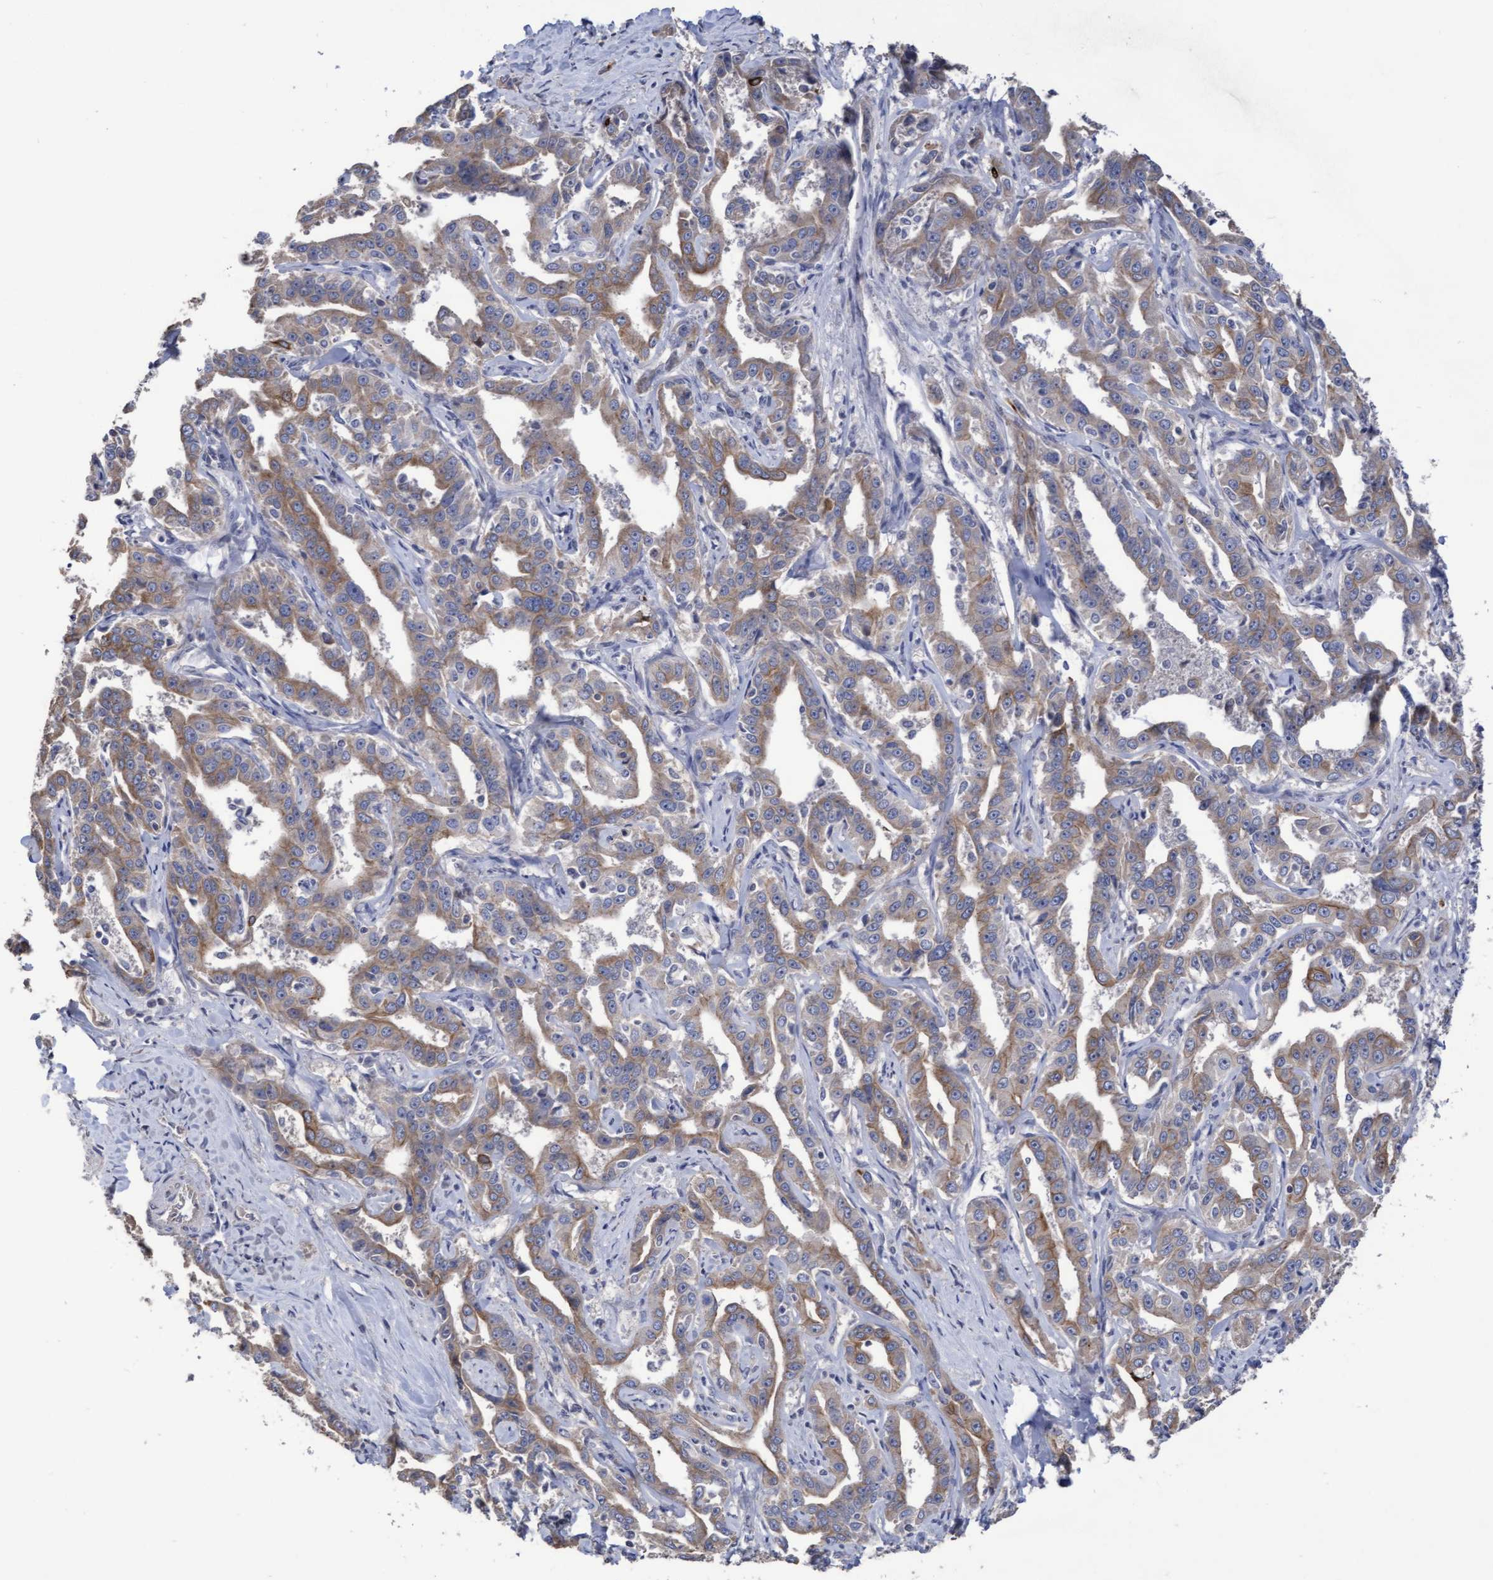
{"staining": {"intensity": "moderate", "quantity": ">75%", "location": "cytoplasmic/membranous"}, "tissue": "liver cancer", "cell_type": "Tumor cells", "image_type": "cancer", "snomed": [{"axis": "morphology", "description": "Cholangiocarcinoma"}, {"axis": "topography", "description": "Liver"}], "caption": "The histopathology image reveals immunohistochemical staining of liver cancer. There is moderate cytoplasmic/membranous positivity is seen in about >75% of tumor cells. Immunohistochemistry stains the protein of interest in brown and the nuclei are stained blue.", "gene": "KRT24", "patient": {"sex": "male", "age": 59}}